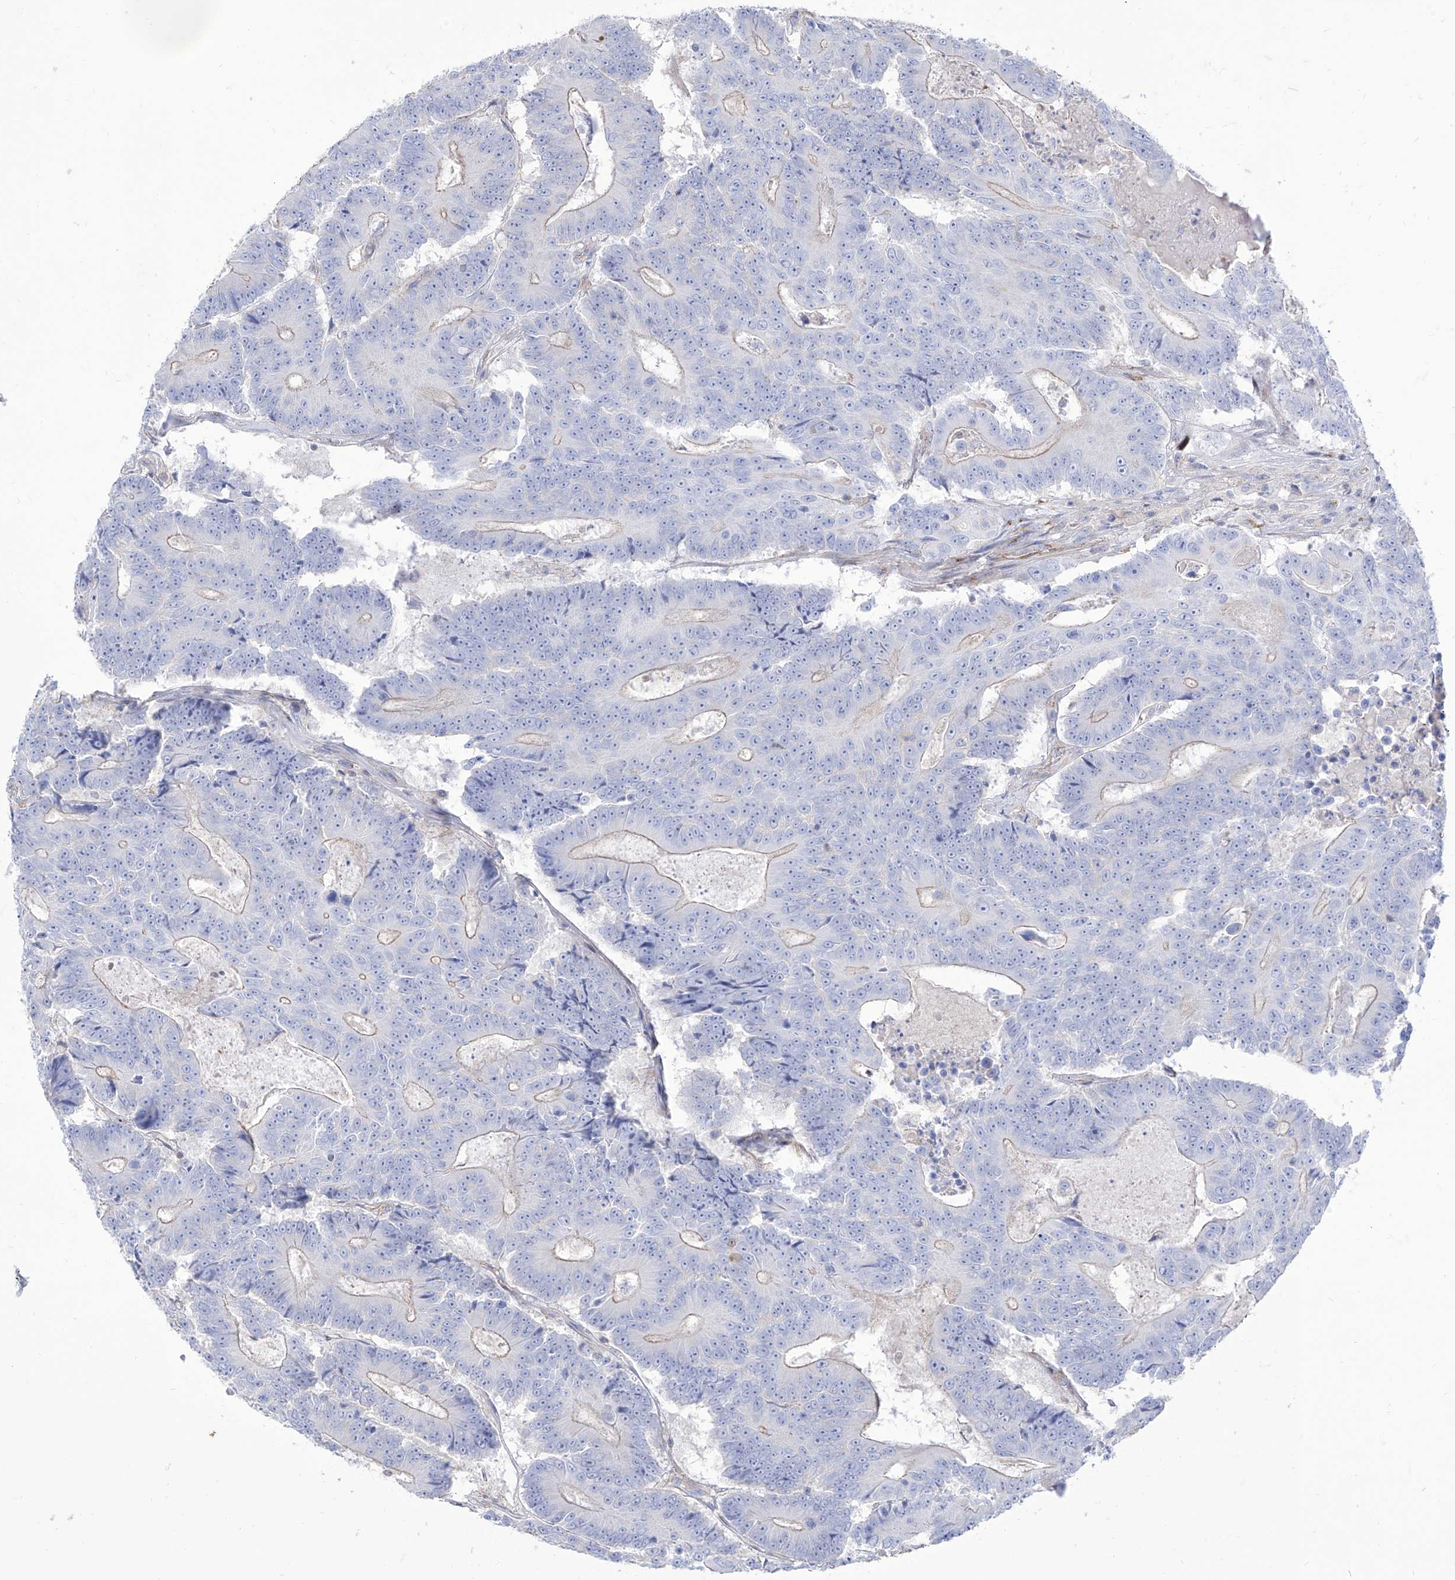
{"staining": {"intensity": "negative", "quantity": "none", "location": "none"}, "tissue": "colorectal cancer", "cell_type": "Tumor cells", "image_type": "cancer", "snomed": [{"axis": "morphology", "description": "Adenocarcinoma, NOS"}, {"axis": "topography", "description": "Colon"}], "caption": "Colorectal cancer (adenocarcinoma) was stained to show a protein in brown. There is no significant staining in tumor cells. The staining was performed using DAB to visualize the protein expression in brown, while the nuclei were stained in blue with hematoxylin (Magnification: 20x).", "gene": "C1orf74", "patient": {"sex": "male", "age": 83}}